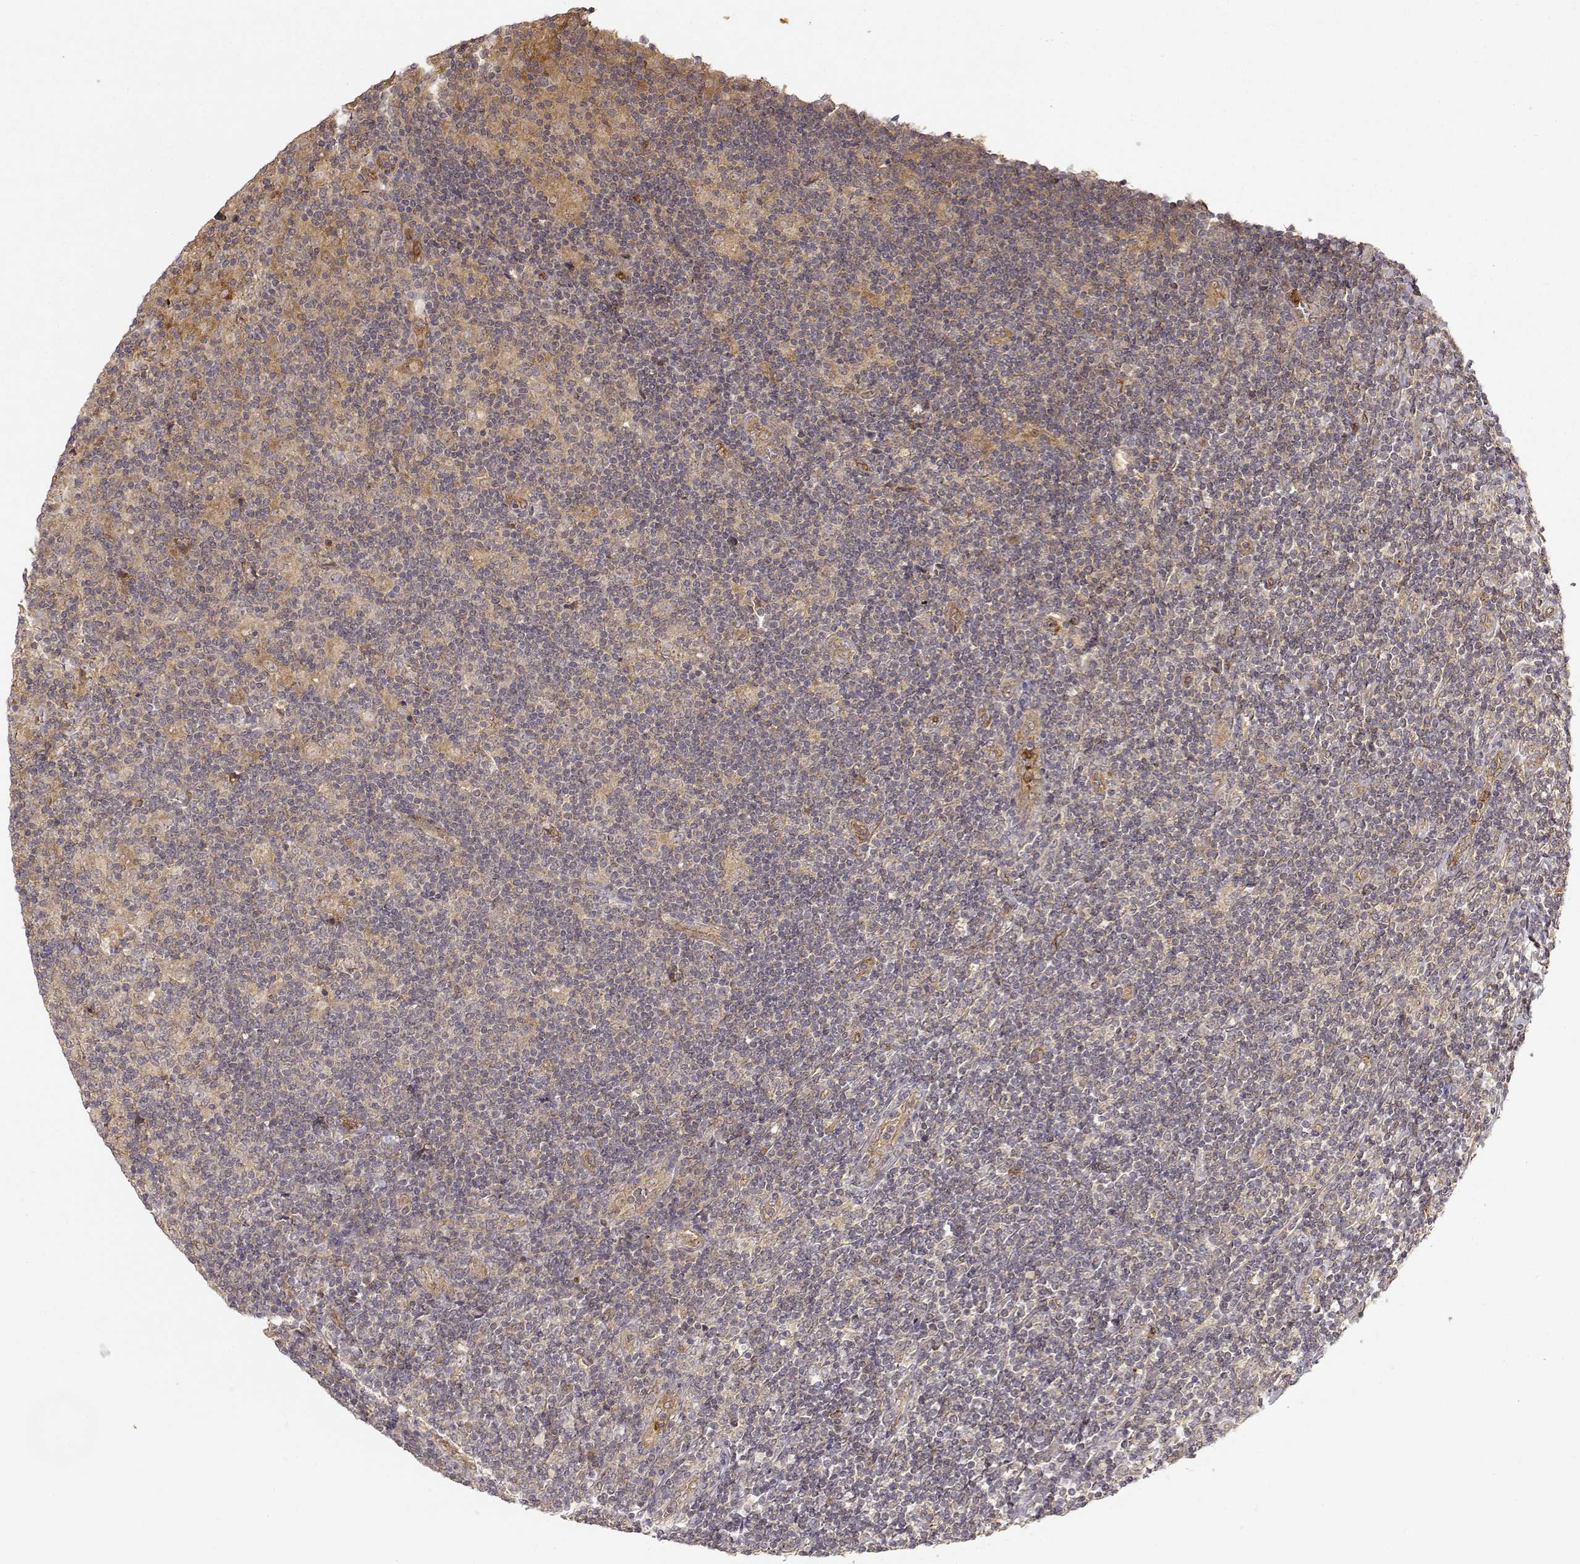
{"staining": {"intensity": "weak", "quantity": ">75%", "location": "cytoplasmic/membranous"}, "tissue": "lymphoma", "cell_type": "Tumor cells", "image_type": "cancer", "snomed": [{"axis": "morphology", "description": "Hodgkin's disease, NOS"}, {"axis": "topography", "description": "Lymph node"}], "caption": "An image showing weak cytoplasmic/membranous expression in about >75% of tumor cells in lymphoma, as visualized by brown immunohistochemical staining.", "gene": "CDK5RAP2", "patient": {"sex": "male", "age": 40}}